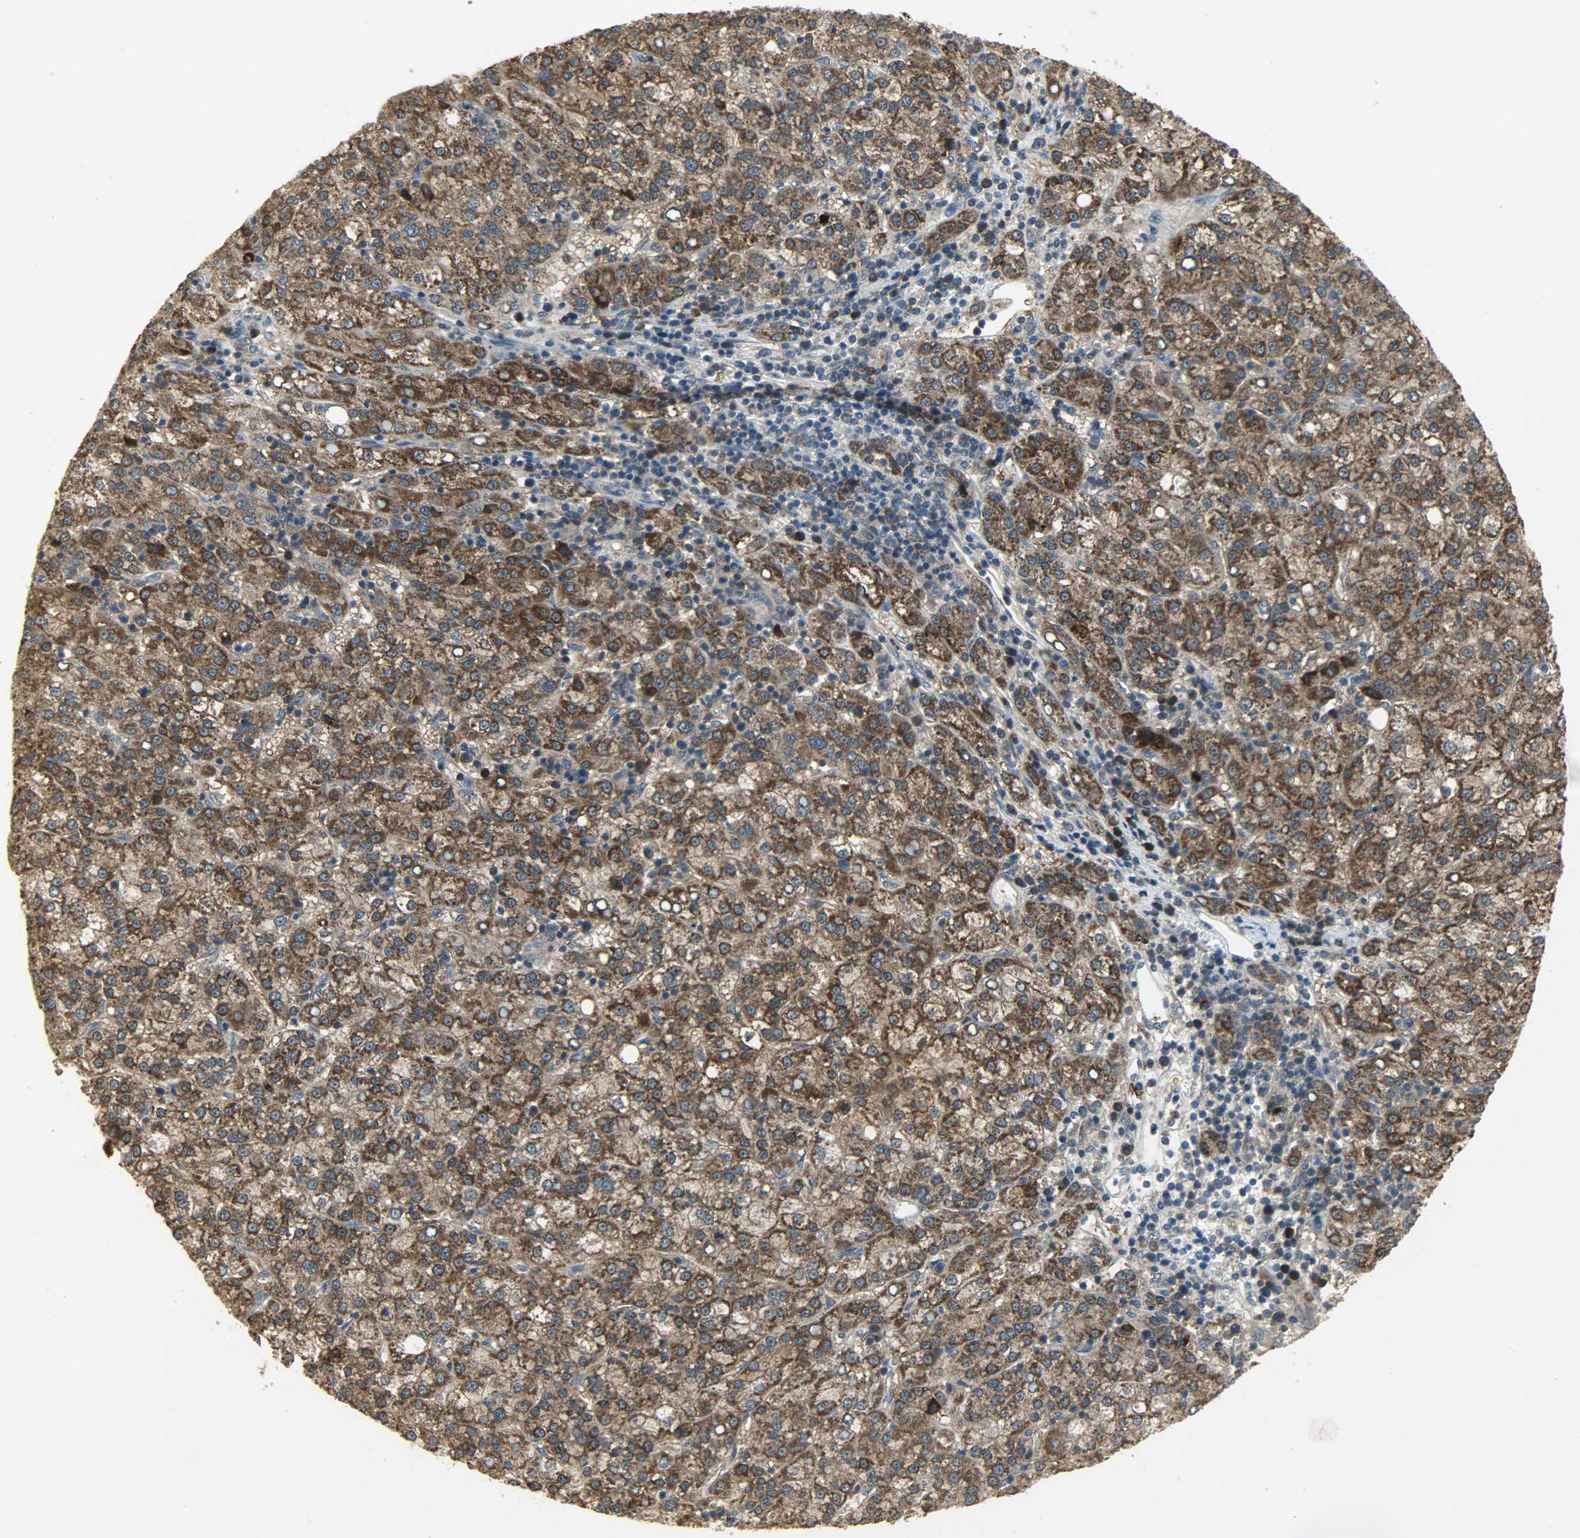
{"staining": {"intensity": "strong", "quantity": ">75%", "location": "cytoplasmic/membranous"}, "tissue": "liver cancer", "cell_type": "Tumor cells", "image_type": "cancer", "snomed": [{"axis": "morphology", "description": "Carcinoma, Hepatocellular, NOS"}, {"axis": "topography", "description": "Liver"}], "caption": "A high-resolution histopathology image shows immunohistochemistry (IHC) staining of liver cancer, which demonstrates strong cytoplasmic/membranous staining in approximately >75% of tumor cells.", "gene": "AMT", "patient": {"sex": "female", "age": 58}}